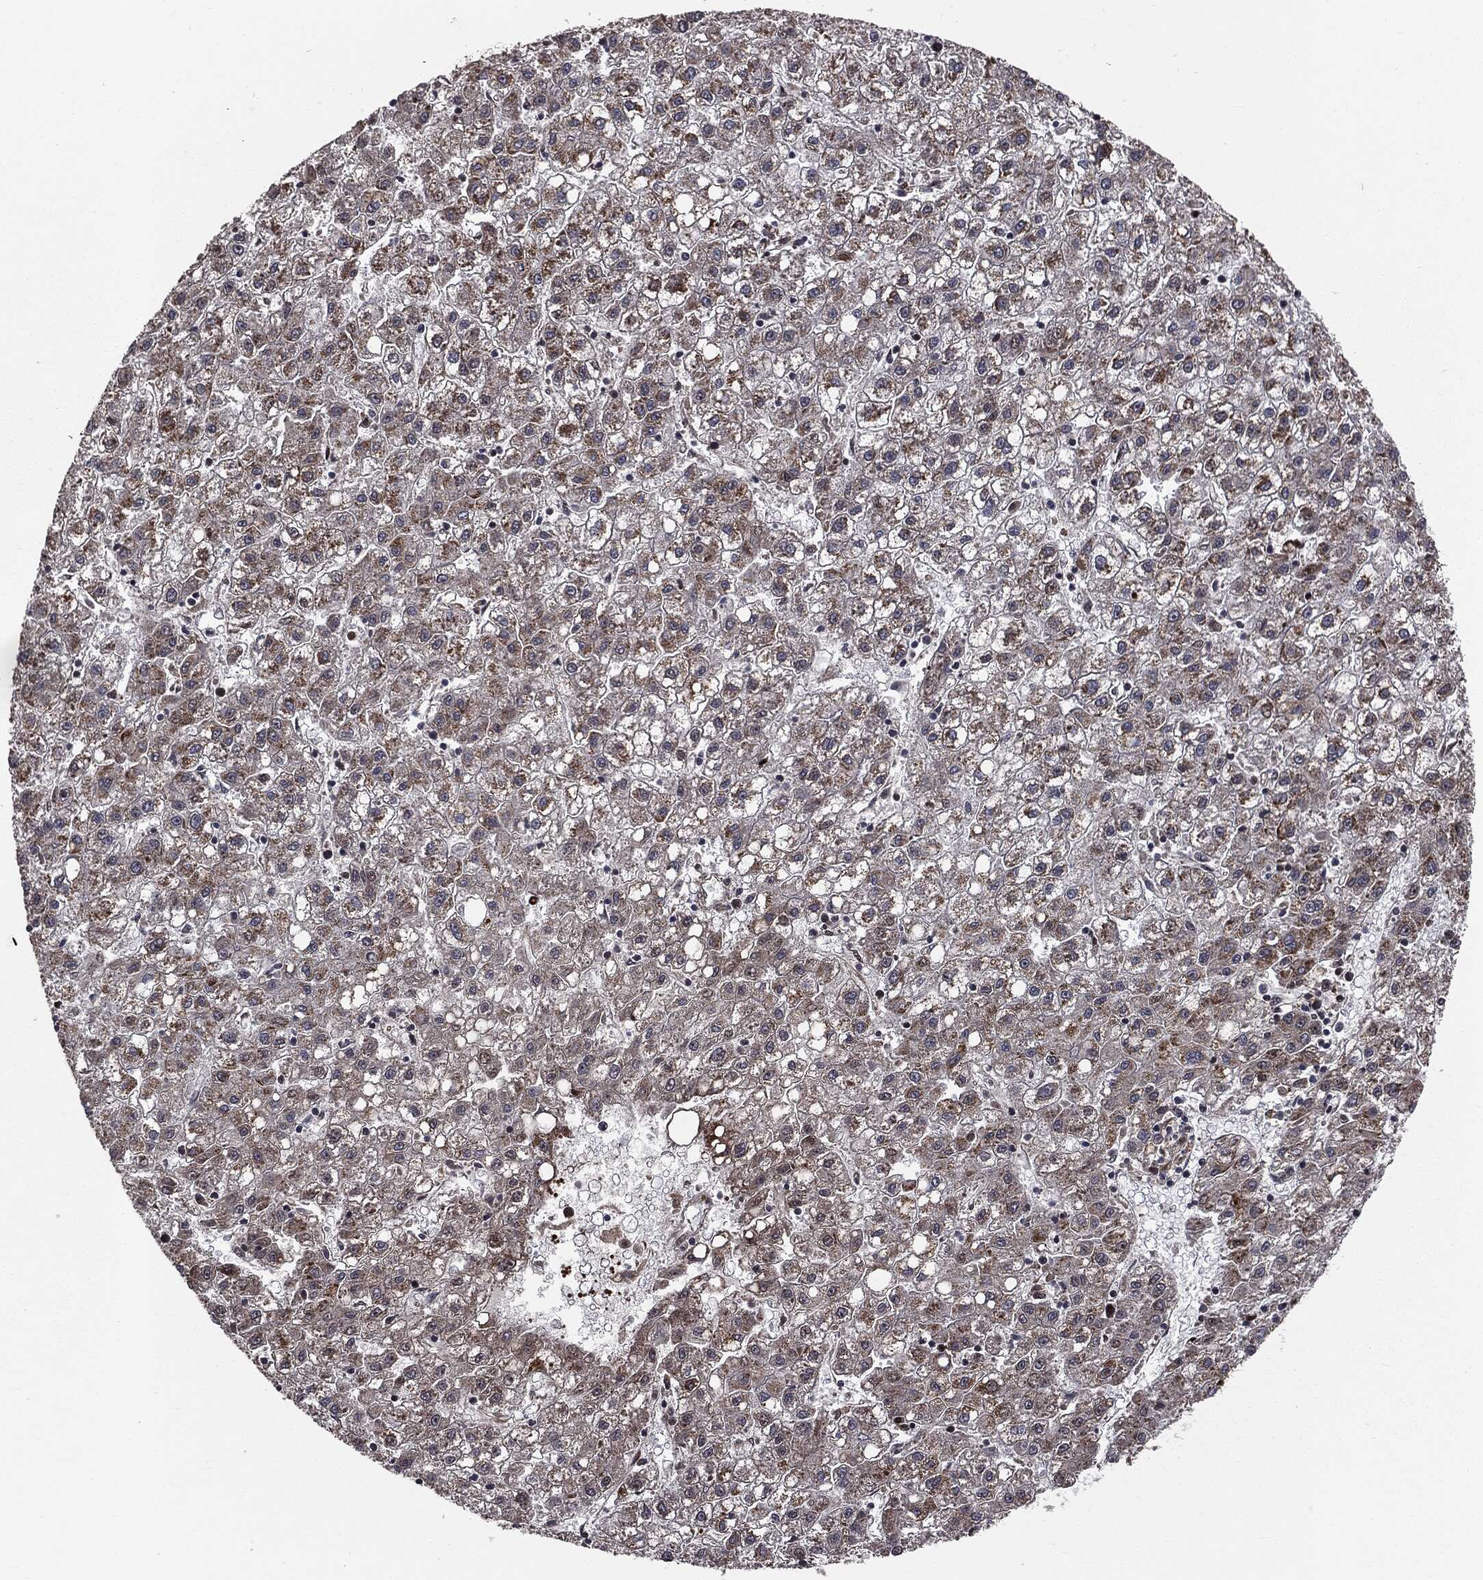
{"staining": {"intensity": "moderate", "quantity": "25%-75%", "location": "cytoplasmic/membranous"}, "tissue": "liver cancer", "cell_type": "Tumor cells", "image_type": "cancer", "snomed": [{"axis": "morphology", "description": "Carcinoma, Hepatocellular, NOS"}, {"axis": "topography", "description": "Liver"}], "caption": "Brown immunohistochemical staining in liver hepatocellular carcinoma shows moderate cytoplasmic/membranous staining in approximately 25%-75% of tumor cells. (DAB IHC with brightfield microscopy, high magnification).", "gene": "SMAD4", "patient": {"sex": "male", "age": 72}}